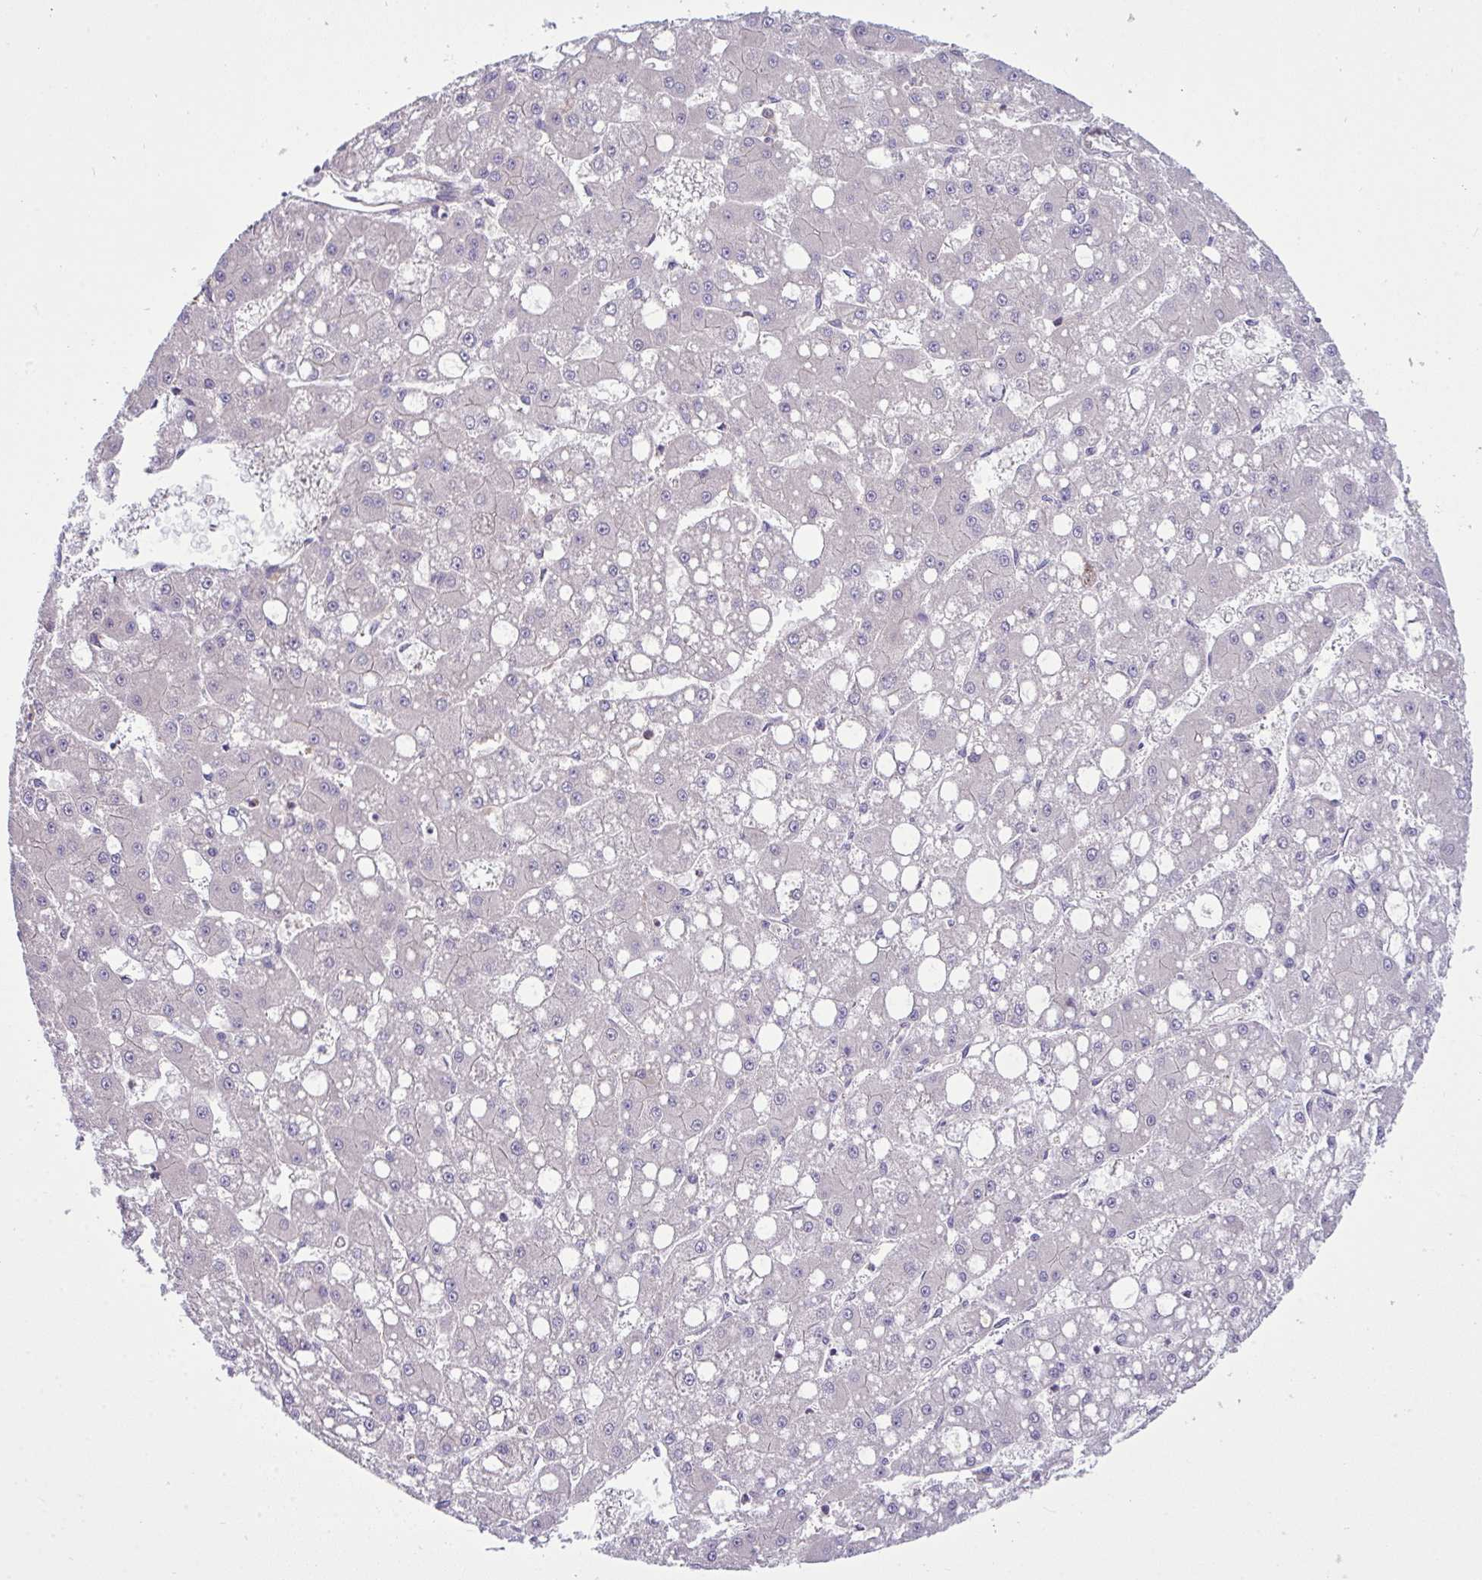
{"staining": {"intensity": "negative", "quantity": "none", "location": "none"}, "tissue": "liver cancer", "cell_type": "Tumor cells", "image_type": "cancer", "snomed": [{"axis": "morphology", "description": "Carcinoma, Hepatocellular, NOS"}, {"axis": "topography", "description": "Liver"}], "caption": "Image shows no protein positivity in tumor cells of liver cancer tissue.", "gene": "GRB14", "patient": {"sex": "male", "age": 67}}